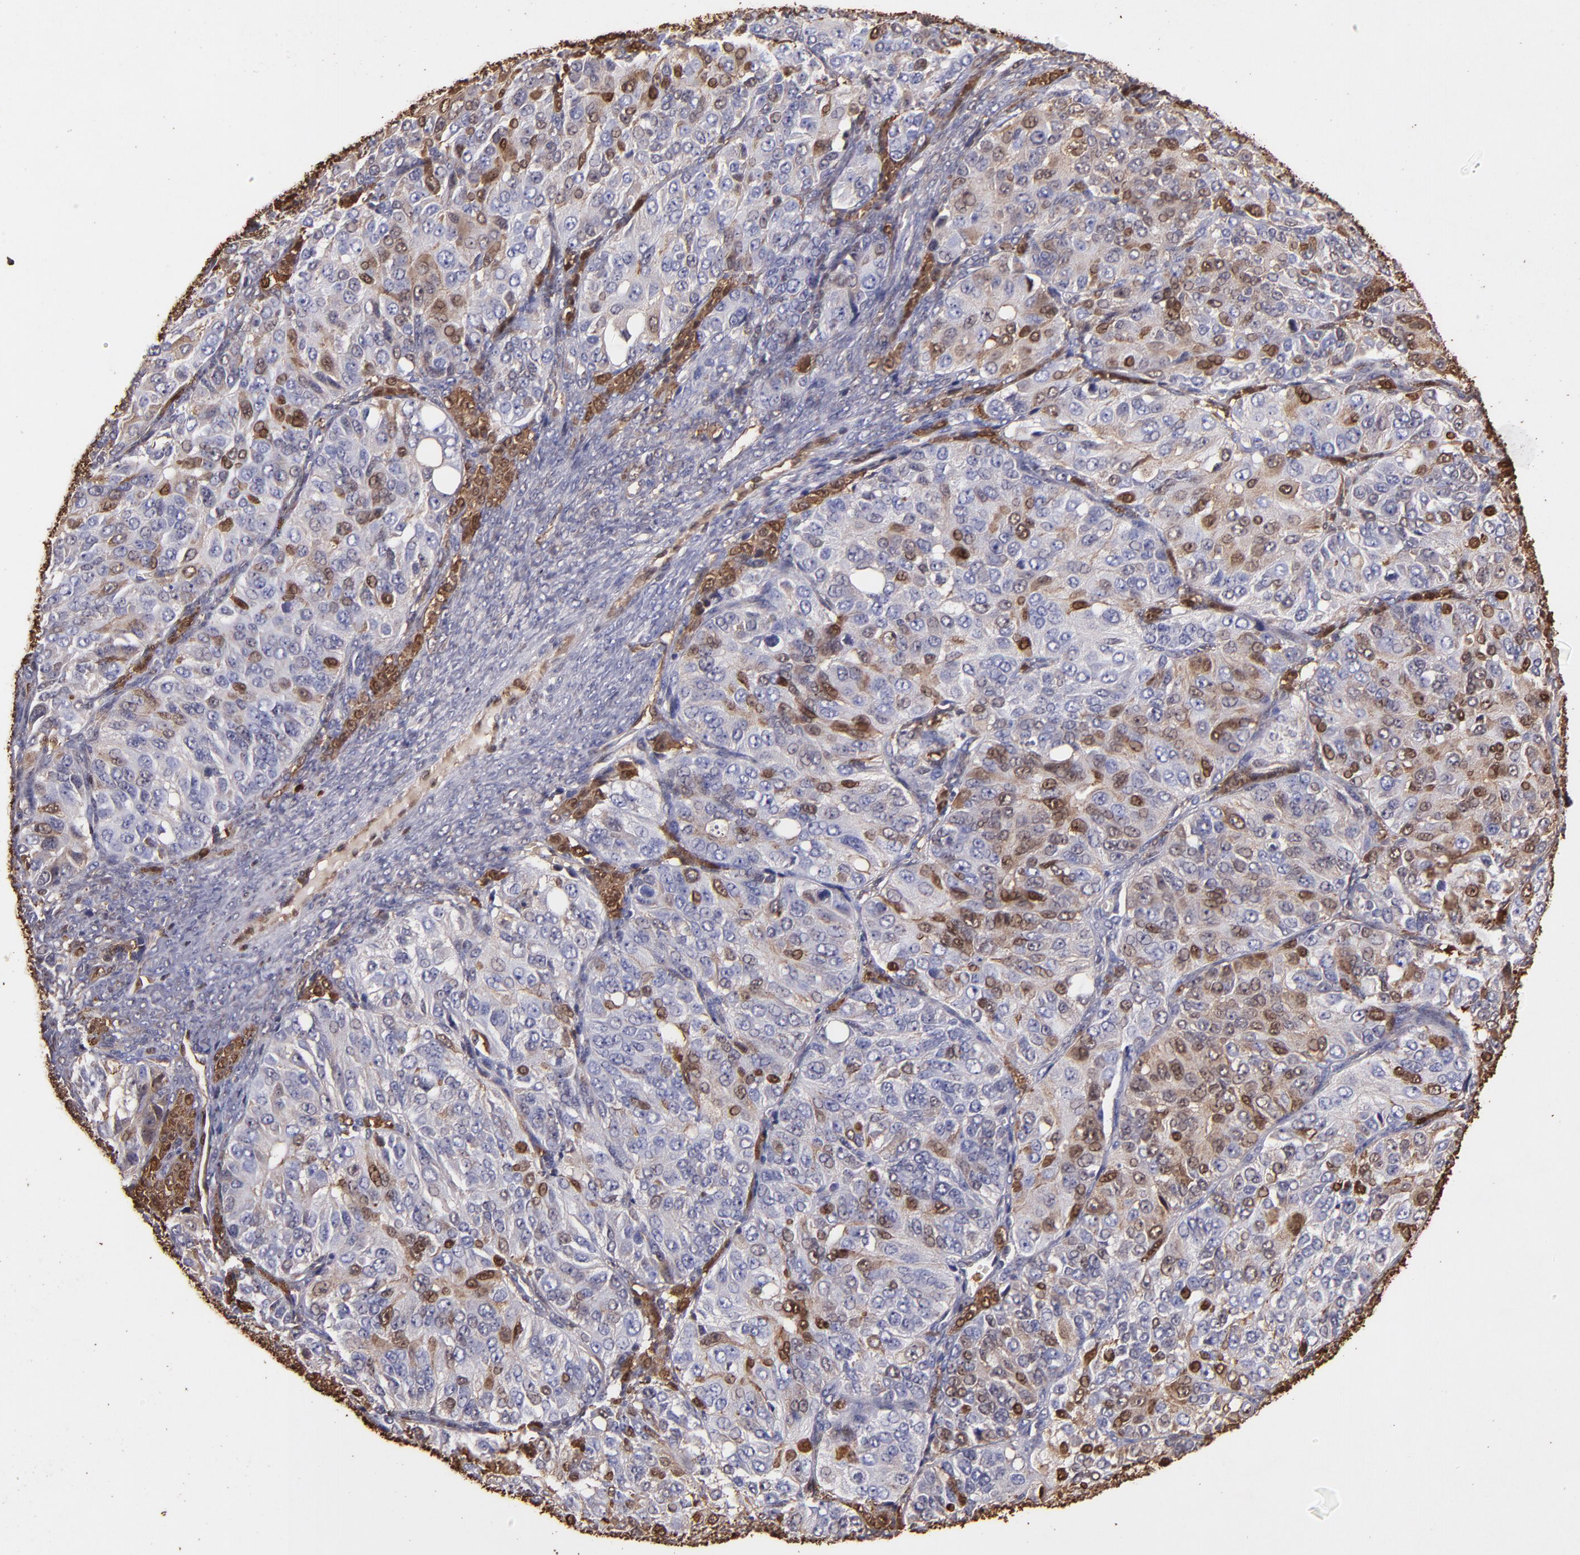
{"staining": {"intensity": "moderate", "quantity": "<25%", "location": "cytoplasmic/membranous"}, "tissue": "ovarian cancer", "cell_type": "Tumor cells", "image_type": "cancer", "snomed": [{"axis": "morphology", "description": "Carcinoma, endometroid"}, {"axis": "topography", "description": "Ovary"}], "caption": "This photomicrograph displays immunohistochemistry (IHC) staining of human ovarian endometroid carcinoma, with low moderate cytoplasmic/membranous positivity in about <25% of tumor cells.", "gene": "S100A6", "patient": {"sex": "female", "age": 51}}